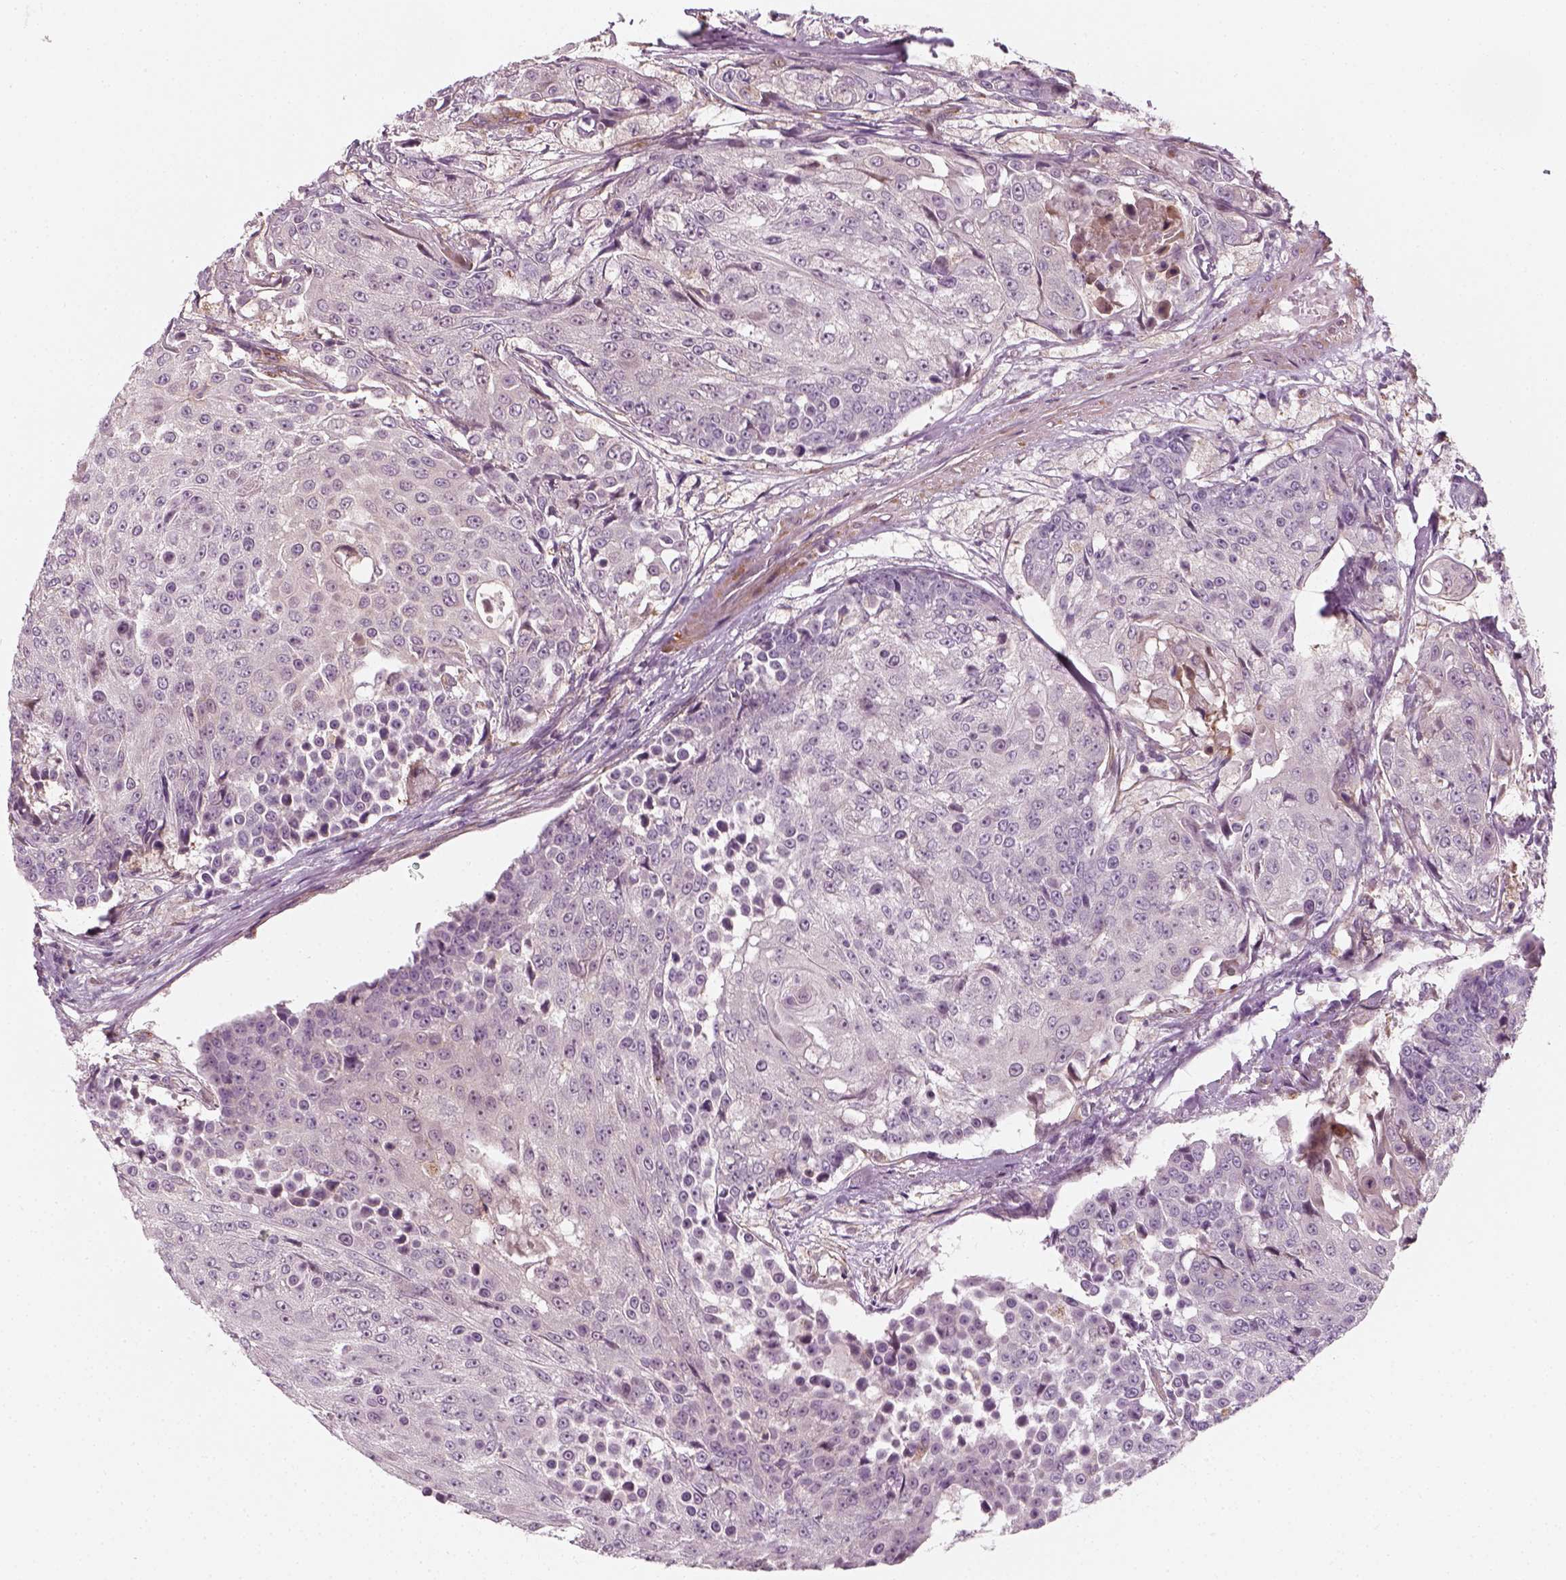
{"staining": {"intensity": "negative", "quantity": "none", "location": "none"}, "tissue": "urothelial cancer", "cell_type": "Tumor cells", "image_type": "cancer", "snomed": [{"axis": "morphology", "description": "Urothelial carcinoma, High grade"}, {"axis": "topography", "description": "Urinary bladder"}], "caption": "Immunohistochemistry image of high-grade urothelial carcinoma stained for a protein (brown), which shows no staining in tumor cells. (Stains: DAB immunohistochemistry with hematoxylin counter stain, Microscopy: brightfield microscopy at high magnification).", "gene": "DNASE1L1", "patient": {"sex": "female", "age": 63}}